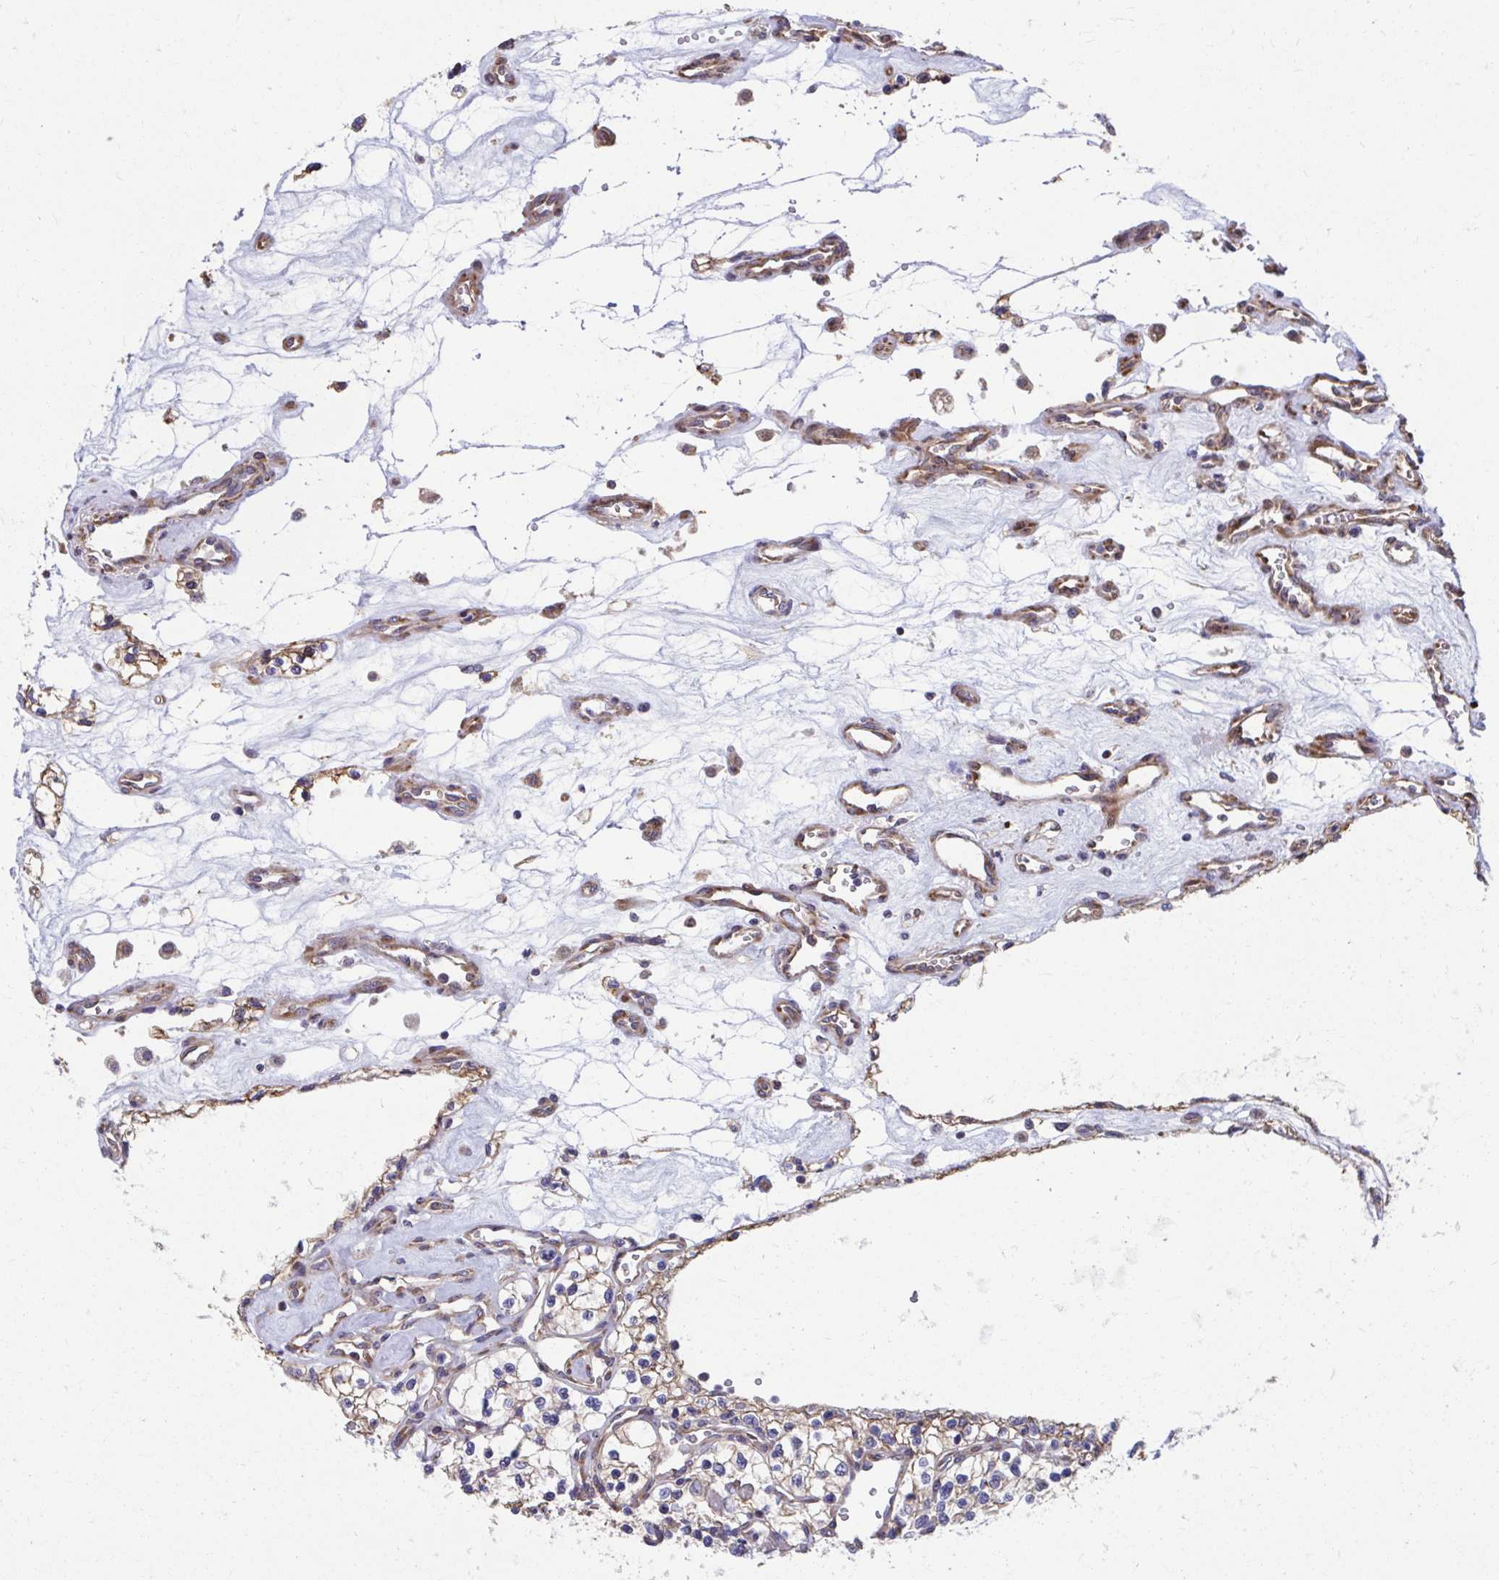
{"staining": {"intensity": "moderate", "quantity": ">75%", "location": "cytoplasmic/membranous"}, "tissue": "renal cancer", "cell_type": "Tumor cells", "image_type": "cancer", "snomed": [{"axis": "morphology", "description": "Adenocarcinoma, NOS"}, {"axis": "topography", "description": "Kidney"}], "caption": "Protein expression analysis of human renal adenocarcinoma reveals moderate cytoplasmic/membranous positivity in approximately >75% of tumor cells.", "gene": "ZNF778", "patient": {"sex": "female", "age": 69}}